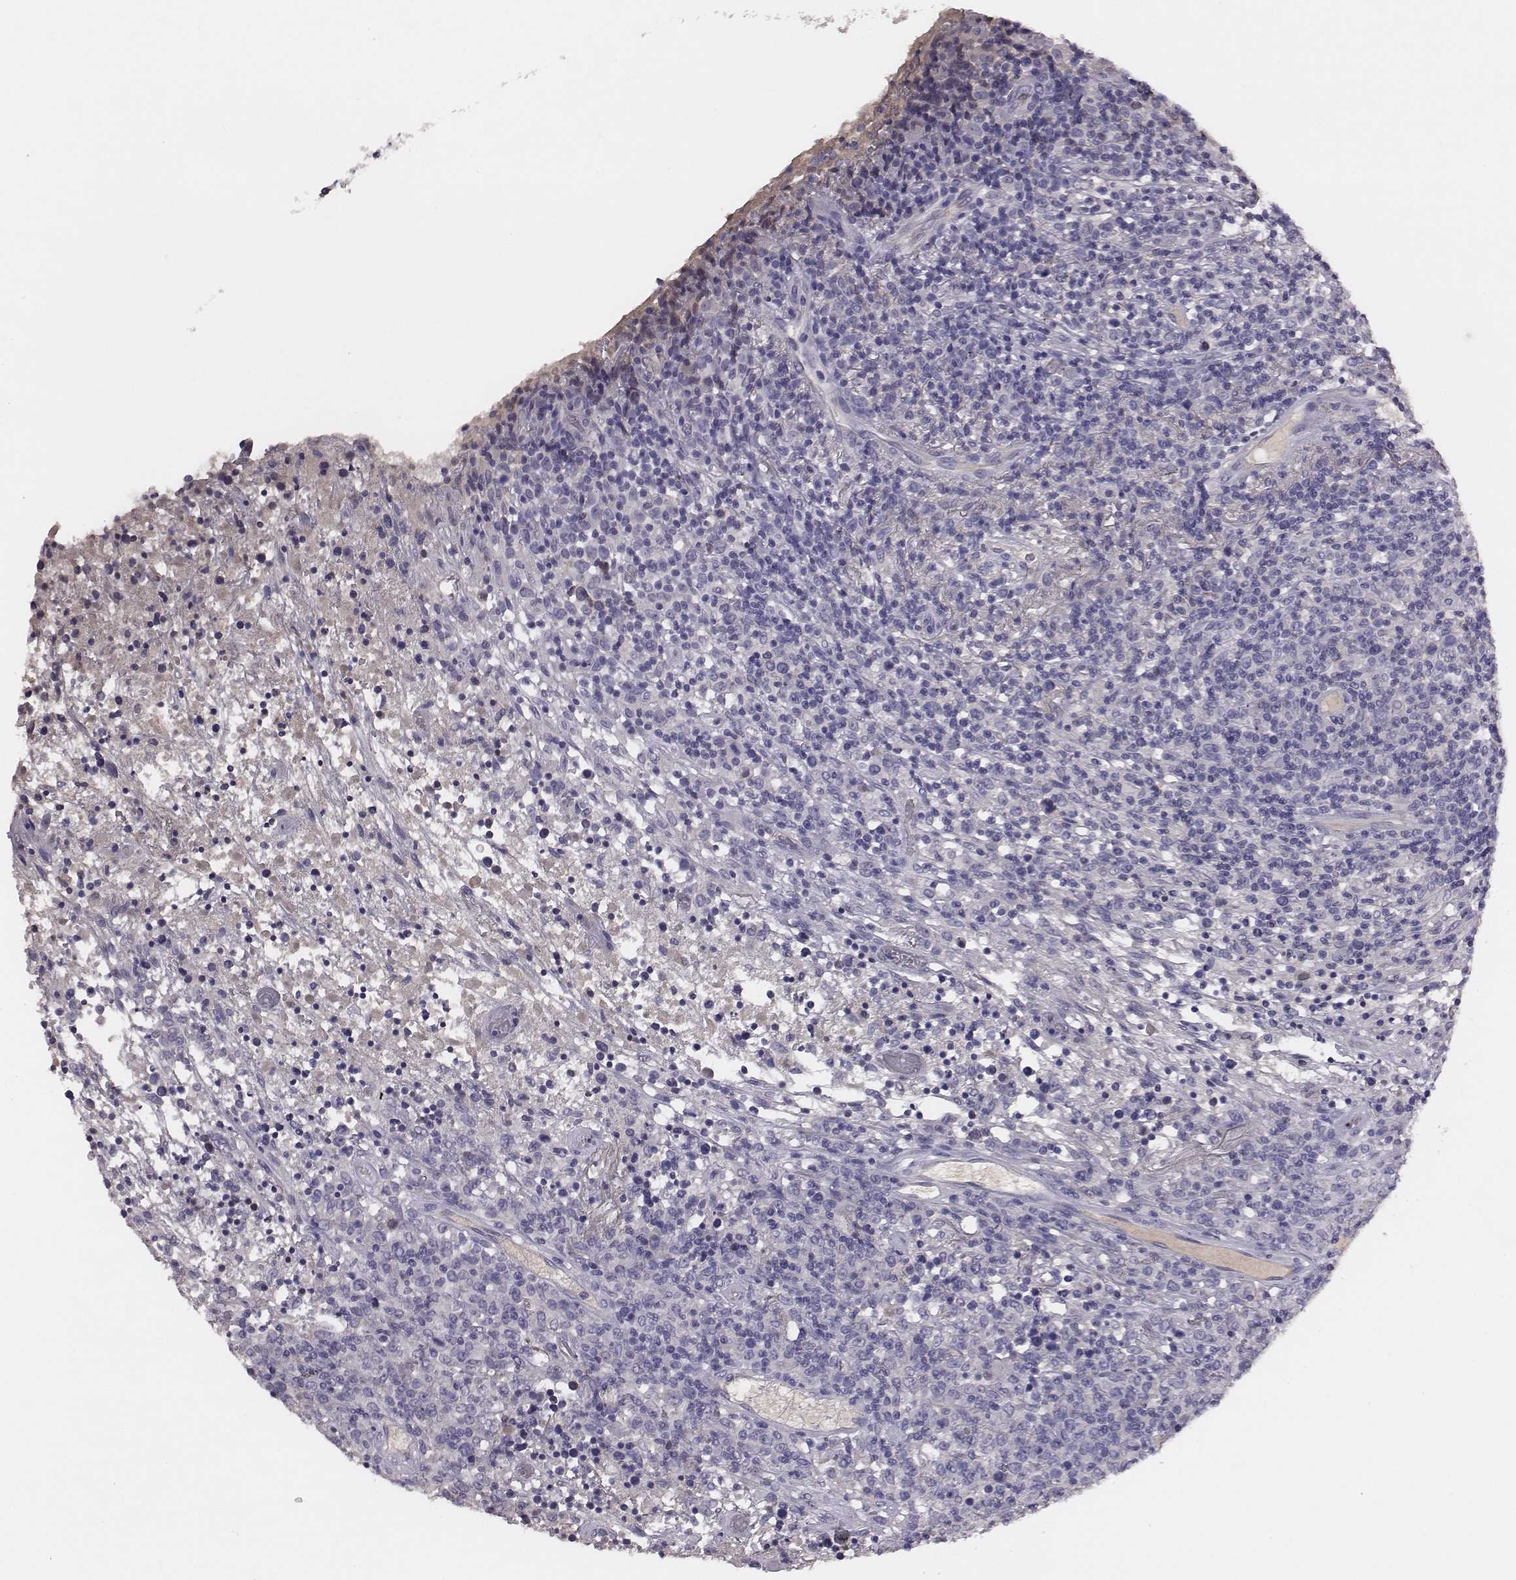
{"staining": {"intensity": "negative", "quantity": "none", "location": "none"}, "tissue": "lymphoma", "cell_type": "Tumor cells", "image_type": "cancer", "snomed": [{"axis": "morphology", "description": "Malignant lymphoma, non-Hodgkin's type, High grade"}, {"axis": "topography", "description": "Lung"}], "caption": "Human lymphoma stained for a protein using immunohistochemistry displays no staining in tumor cells.", "gene": "EN1", "patient": {"sex": "male", "age": 79}}